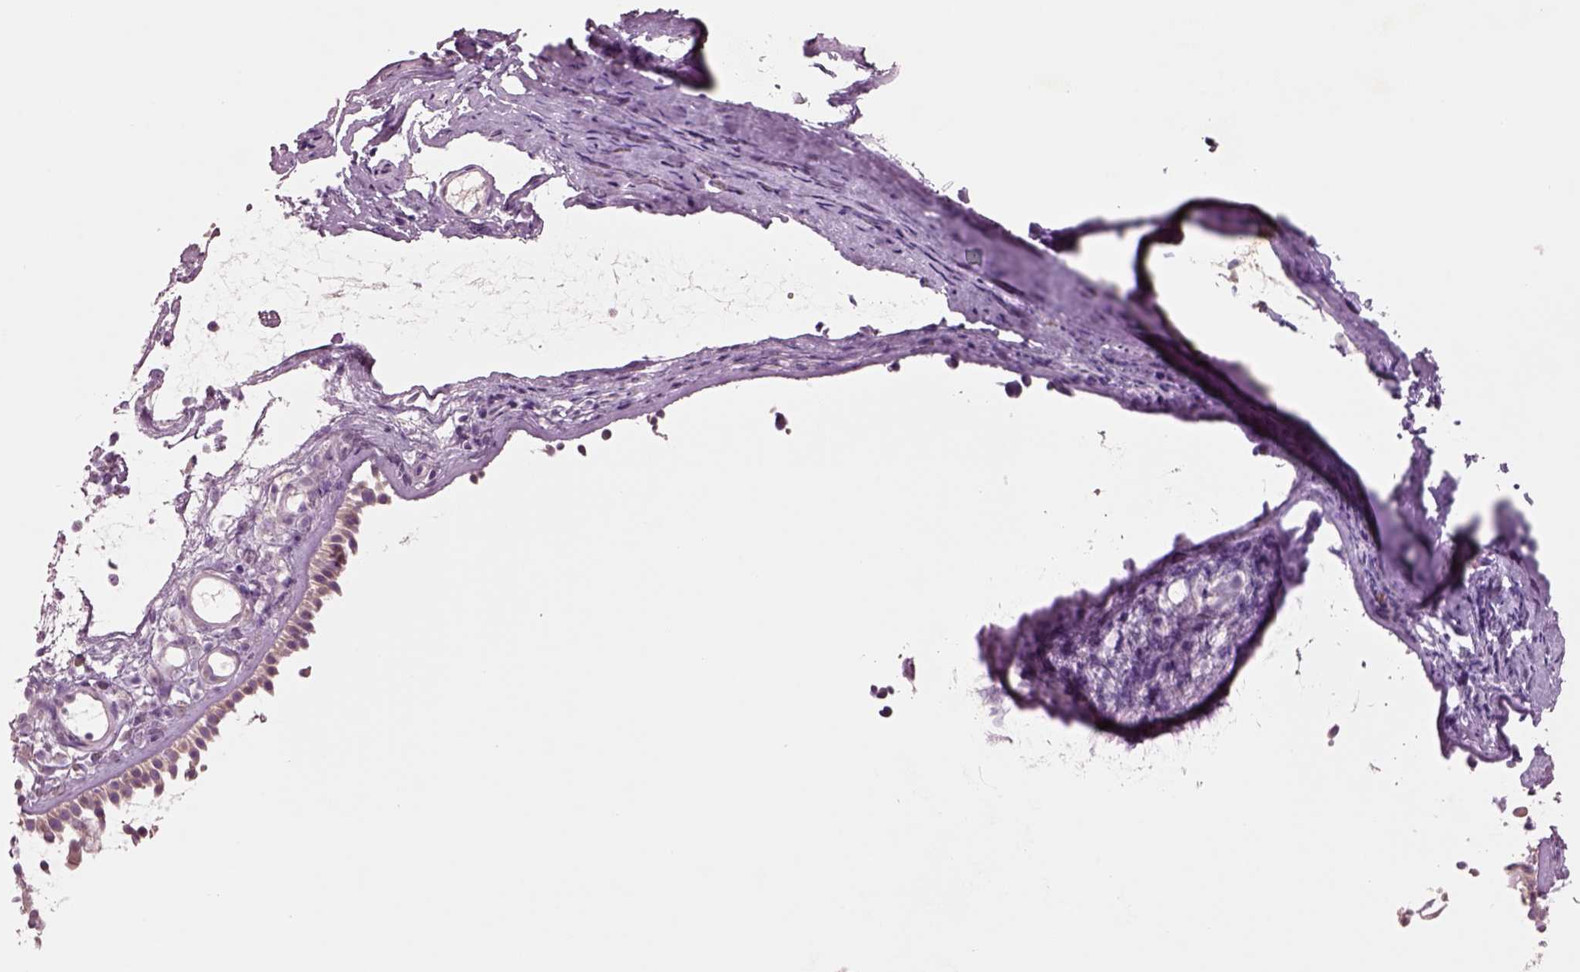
{"staining": {"intensity": "negative", "quantity": "none", "location": "none"}, "tissue": "nasopharynx", "cell_type": "Respiratory epithelial cells", "image_type": "normal", "snomed": [{"axis": "morphology", "description": "Normal tissue, NOS"}, {"axis": "topography", "description": "Nasopharynx"}], "caption": "Protein analysis of benign nasopharynx shows no significant positivity in respiratory epithelial cells.", "gene": "PLPP7", "patient": {"sex": "male", "age": 68}}